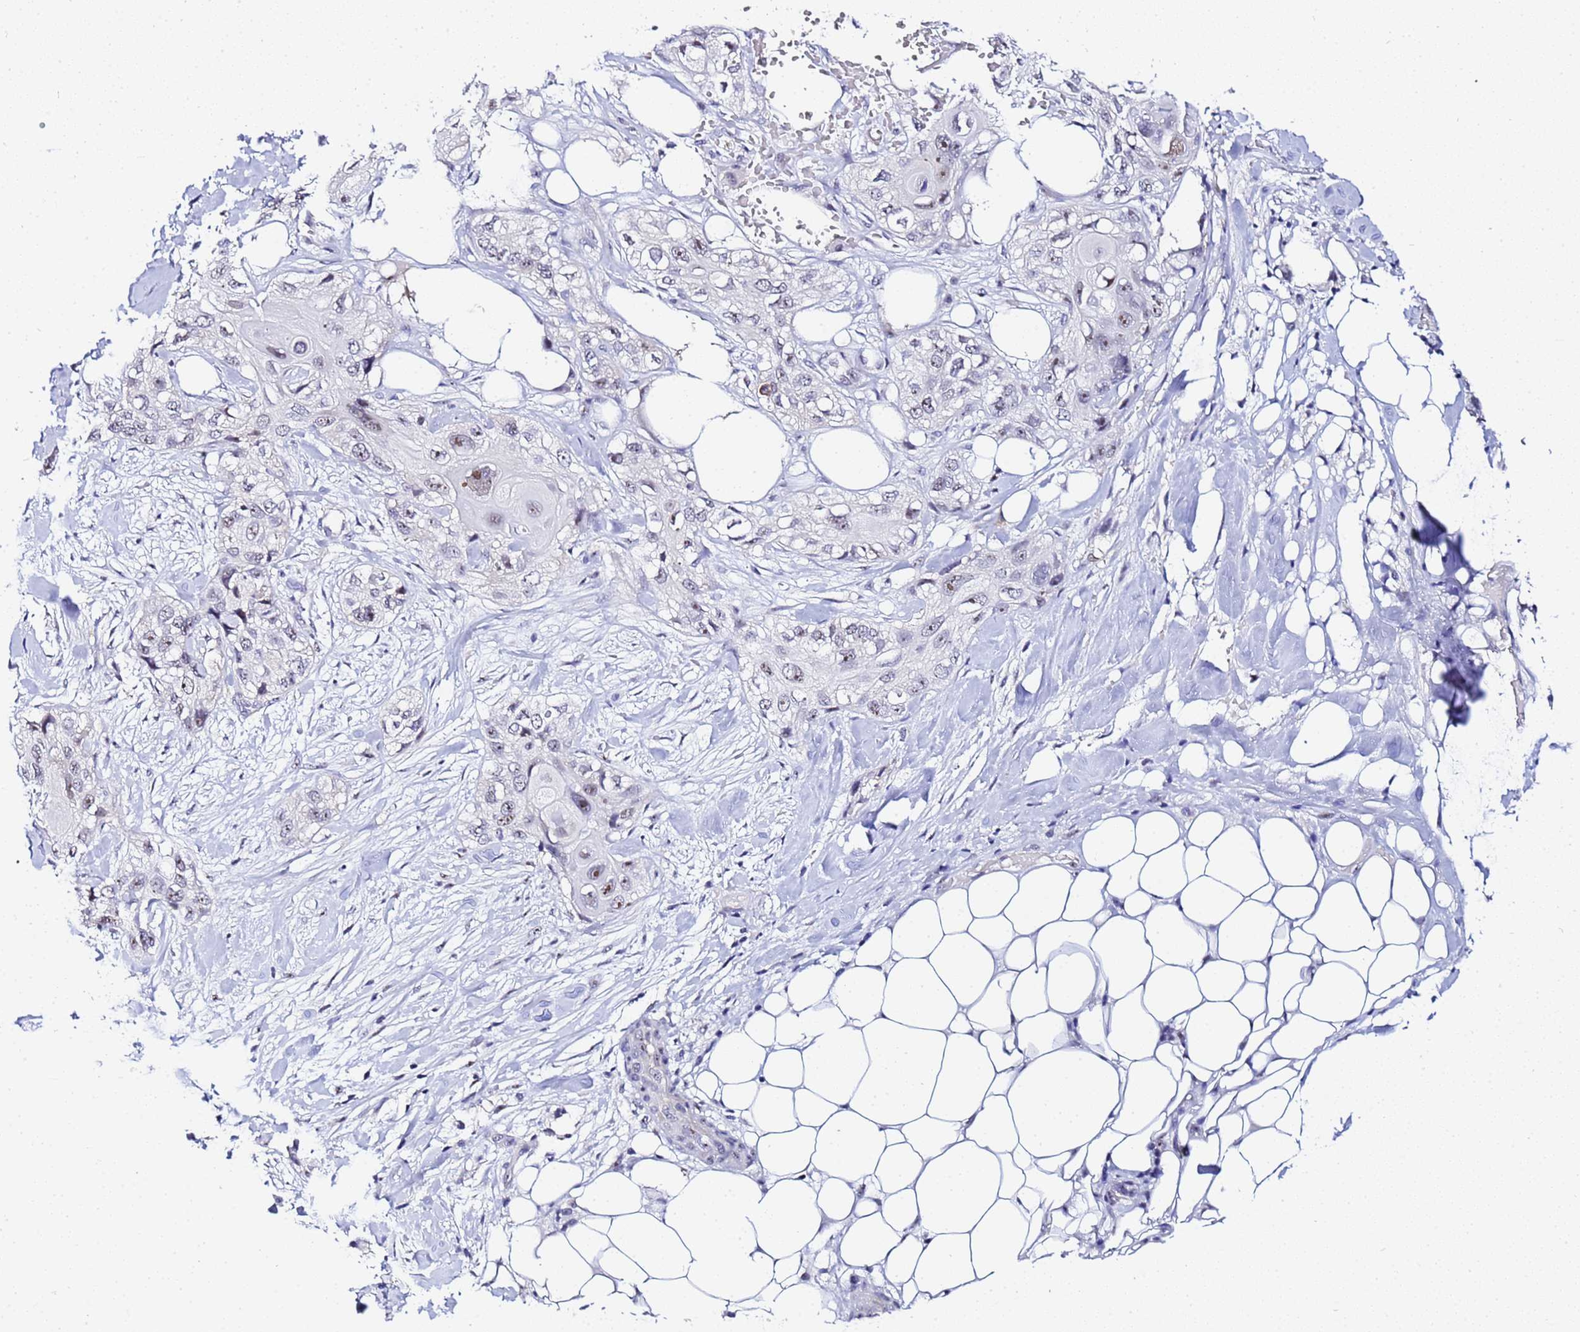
{"staining": {"intensity": "weak", "quantity": "25%-75%", "location": "nuclear"}, "tissue": "skin cancer", "cell_type": "Tumor cells", "image_type": "cancer", "snomed": [{"axis": "morphology", "description": "Normal tissue, NOS"}, {"axis": "morphology", "description": "Squamous cell carcinoma, NOS"}, {"axis": "topography", "description": "Skin"}], "caption": "The image exhibits staining of skin cancer, revealing weak nuclear protein expression (brown color) within tumor cells. (DAB (3,3'-diaminobenzidine) IHC, brown staining for protein, blue staining for nuclei).", "gene": "ACTL6B", "patient": {"sex": "male", "age": 72}}